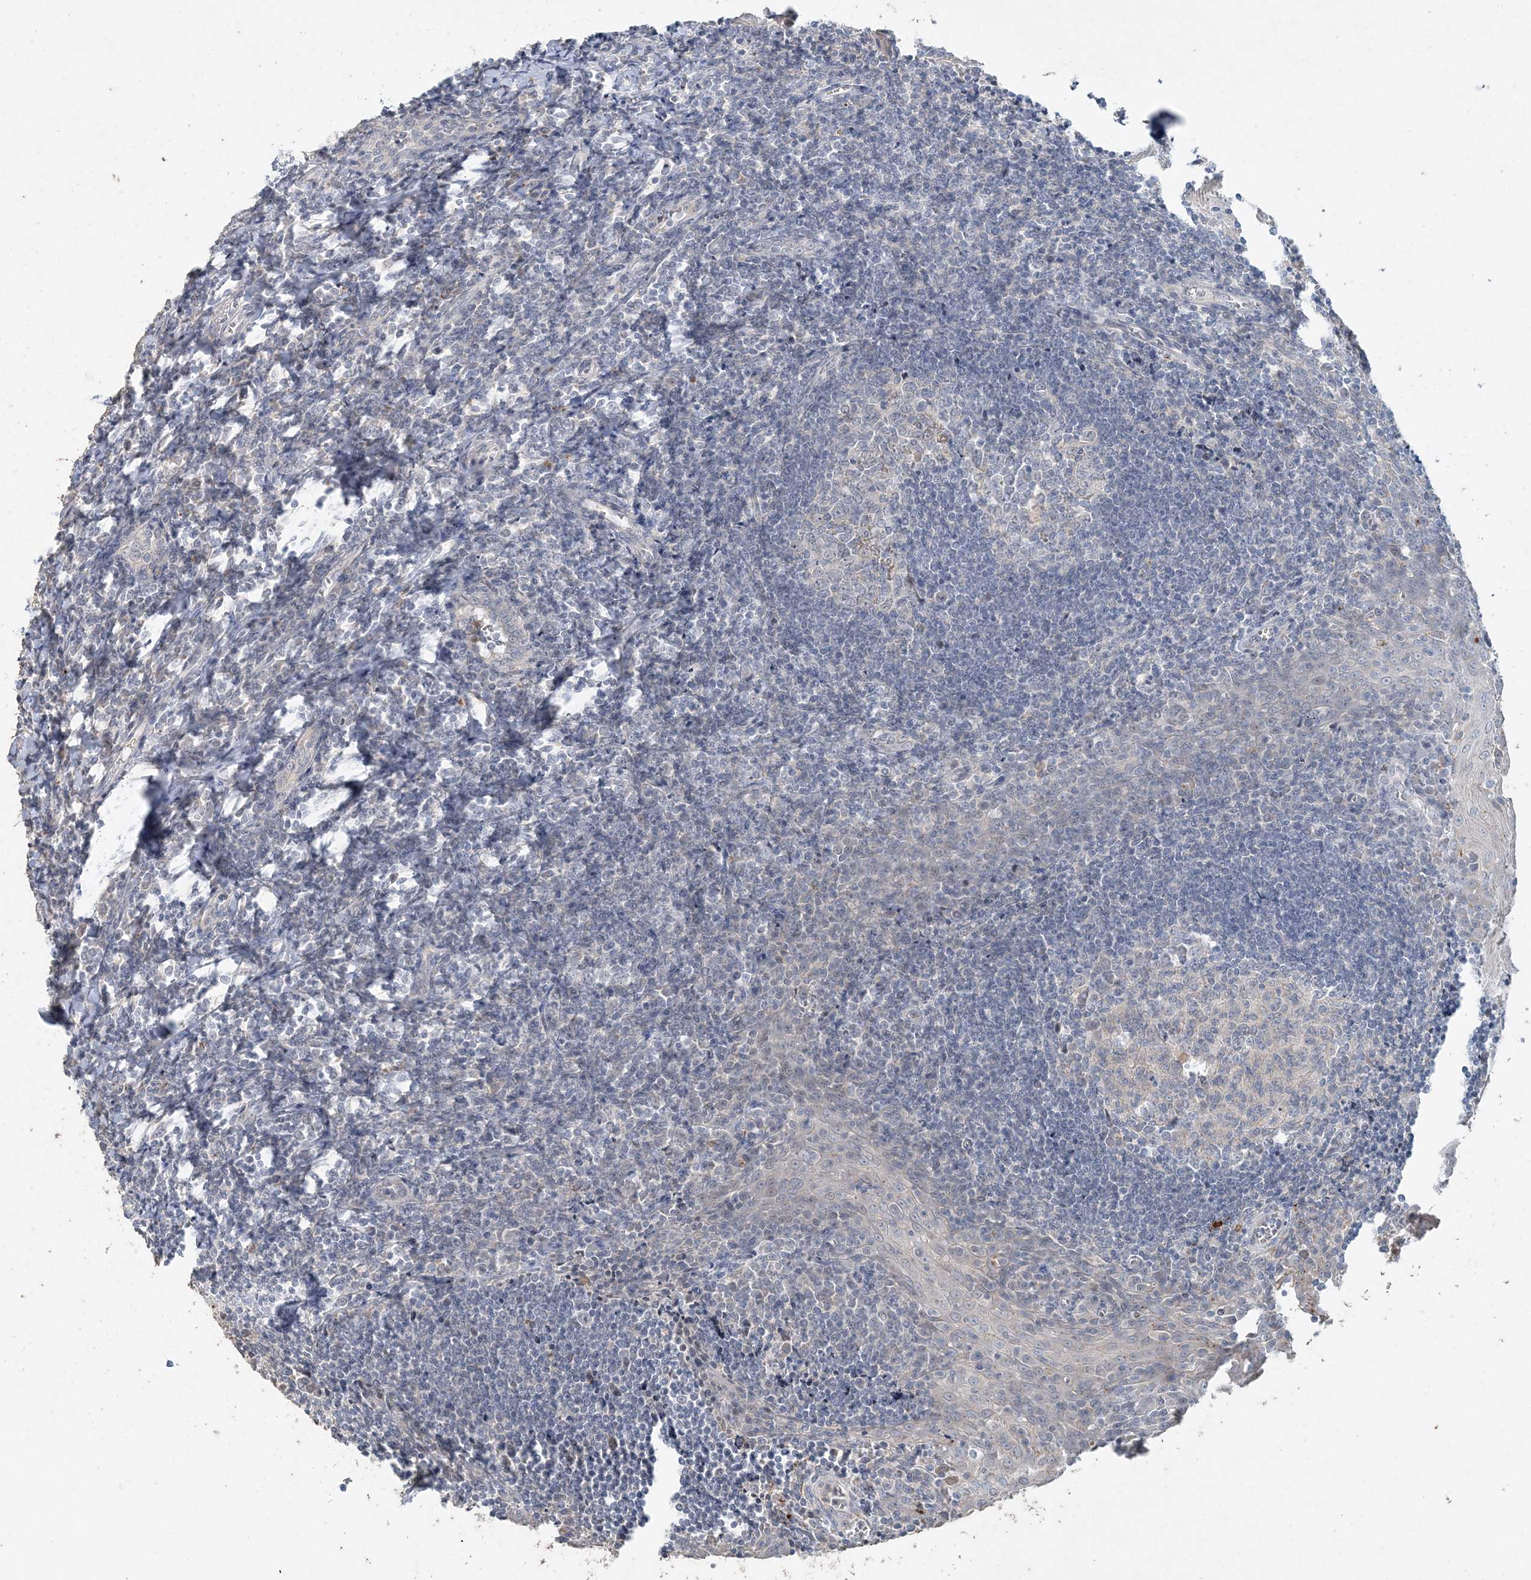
{"staining": {"intensity": "negative", "quantity": "none", "location": "none"}, "tissue": "tonsil", "cell_type": "Germinal center cells", "image_type": "normal", "snomed": [{"axis": "morphology", "description": "Normal tissue, NOS"}, {"axis": "topography", "description": "Tonsil"}], "caption": "The immunohistochemistry histopathology image has no significant expression in germinal center cells of tonsil. Brightfield microscopy of immunohistochemistry (IHC) stained with DAB (brown) and hematoxylin (blue), captured at high magnification.", "gene": "DNAH5", "patient": {"sex": "male", "age": 27}}